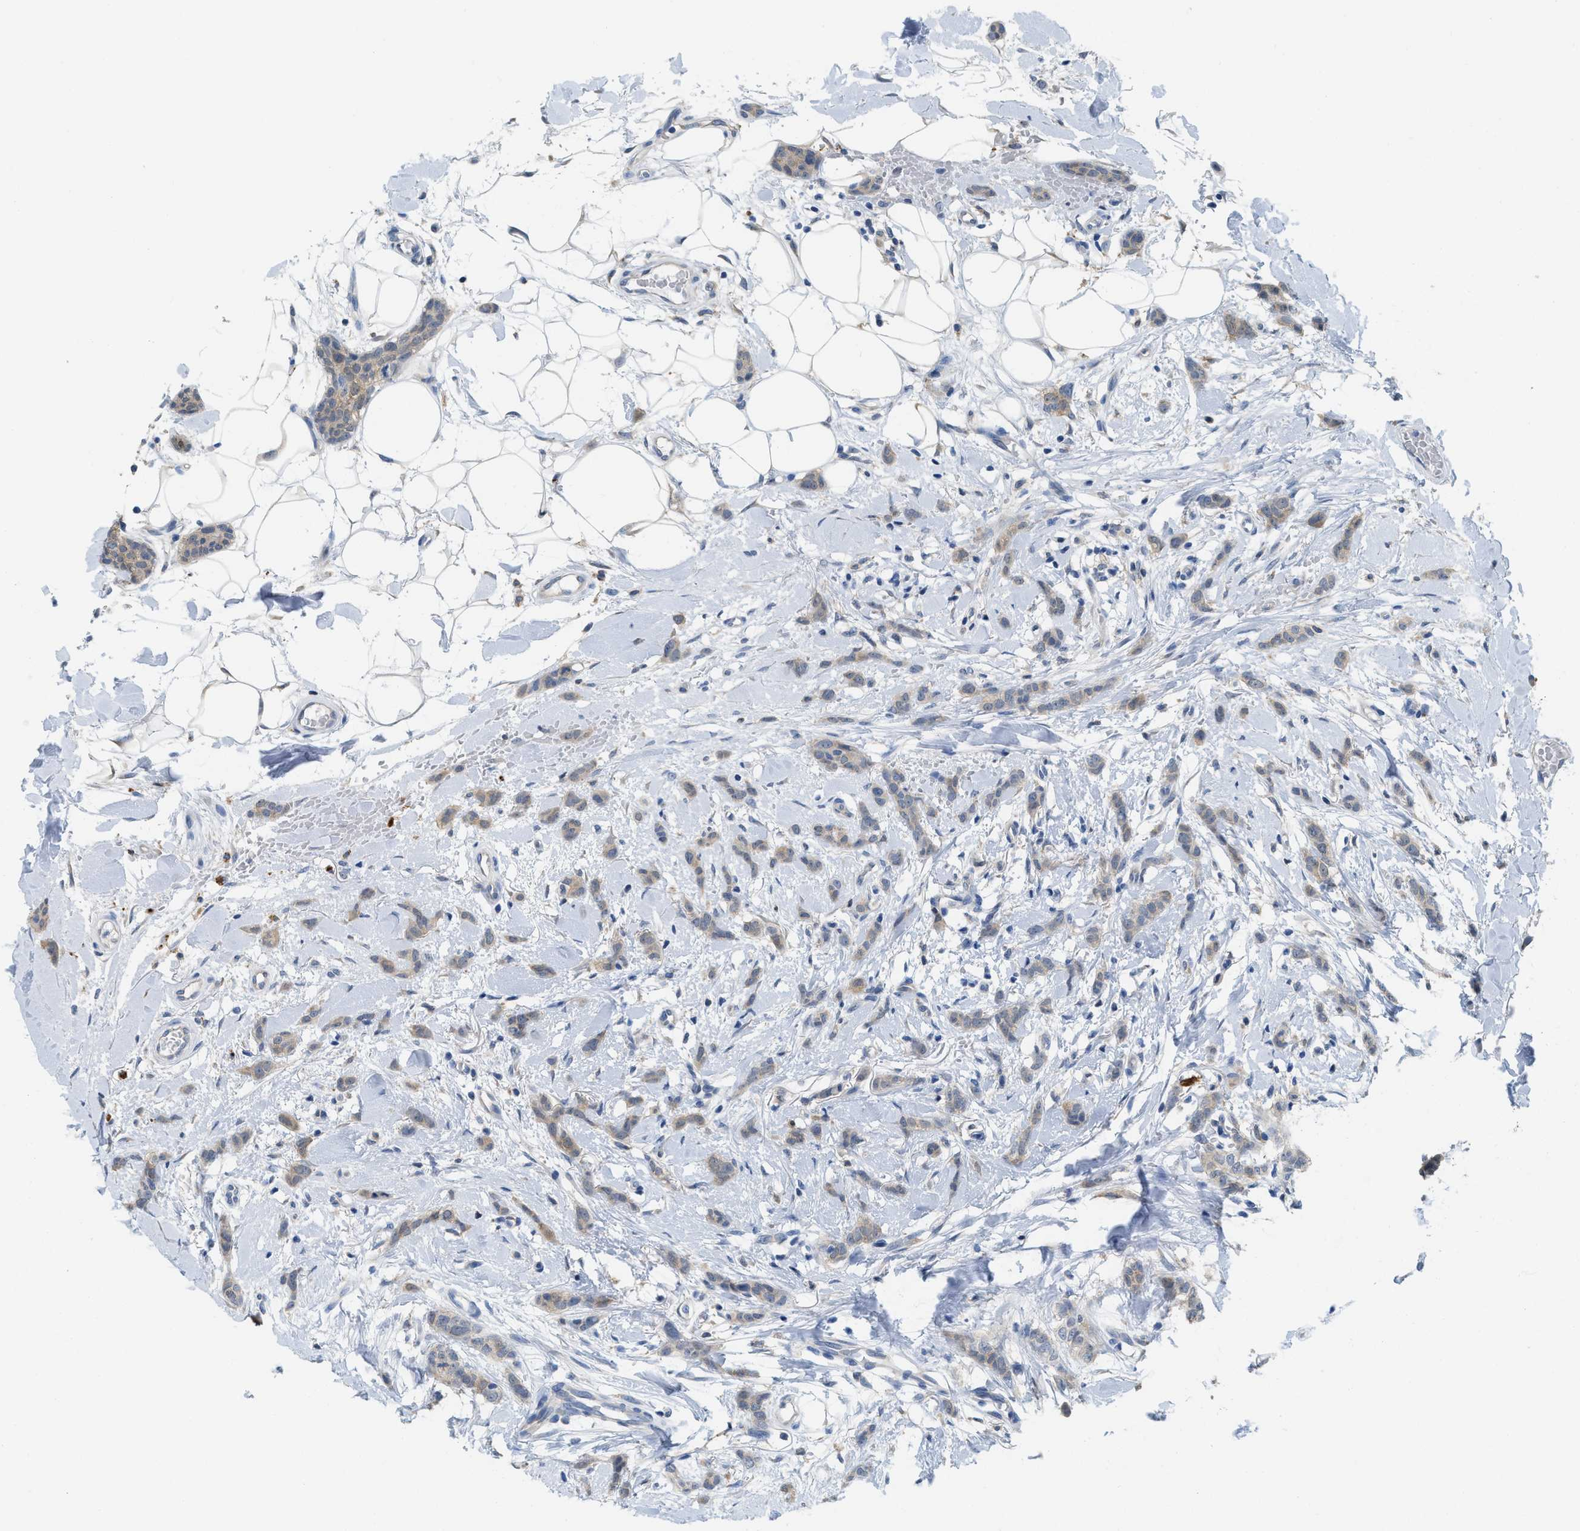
{"staining": {"intensity": "weak", "quantity": ">75%", "location": "cytoplasmic/membranous"}, "tissue": "breast cancer", "cell_type": "Tumor cells", "image_type": "cancer", "snomed": [{"axis": "morphology", "description": "Lobular carcinoma"}, {"axis": "topography", "description": "Skin"}, {"axis": "topography", "description": "Breast"}], "caption": "This micrograph reveals immunohistochemistry staining of breast cancer (lobular carcinoma), with low weak cytoplasmic/membranous expression in approximately >75% of tumor cells.", "gene": "CSTB", "patient": {"sex": "female", "age": 46}}